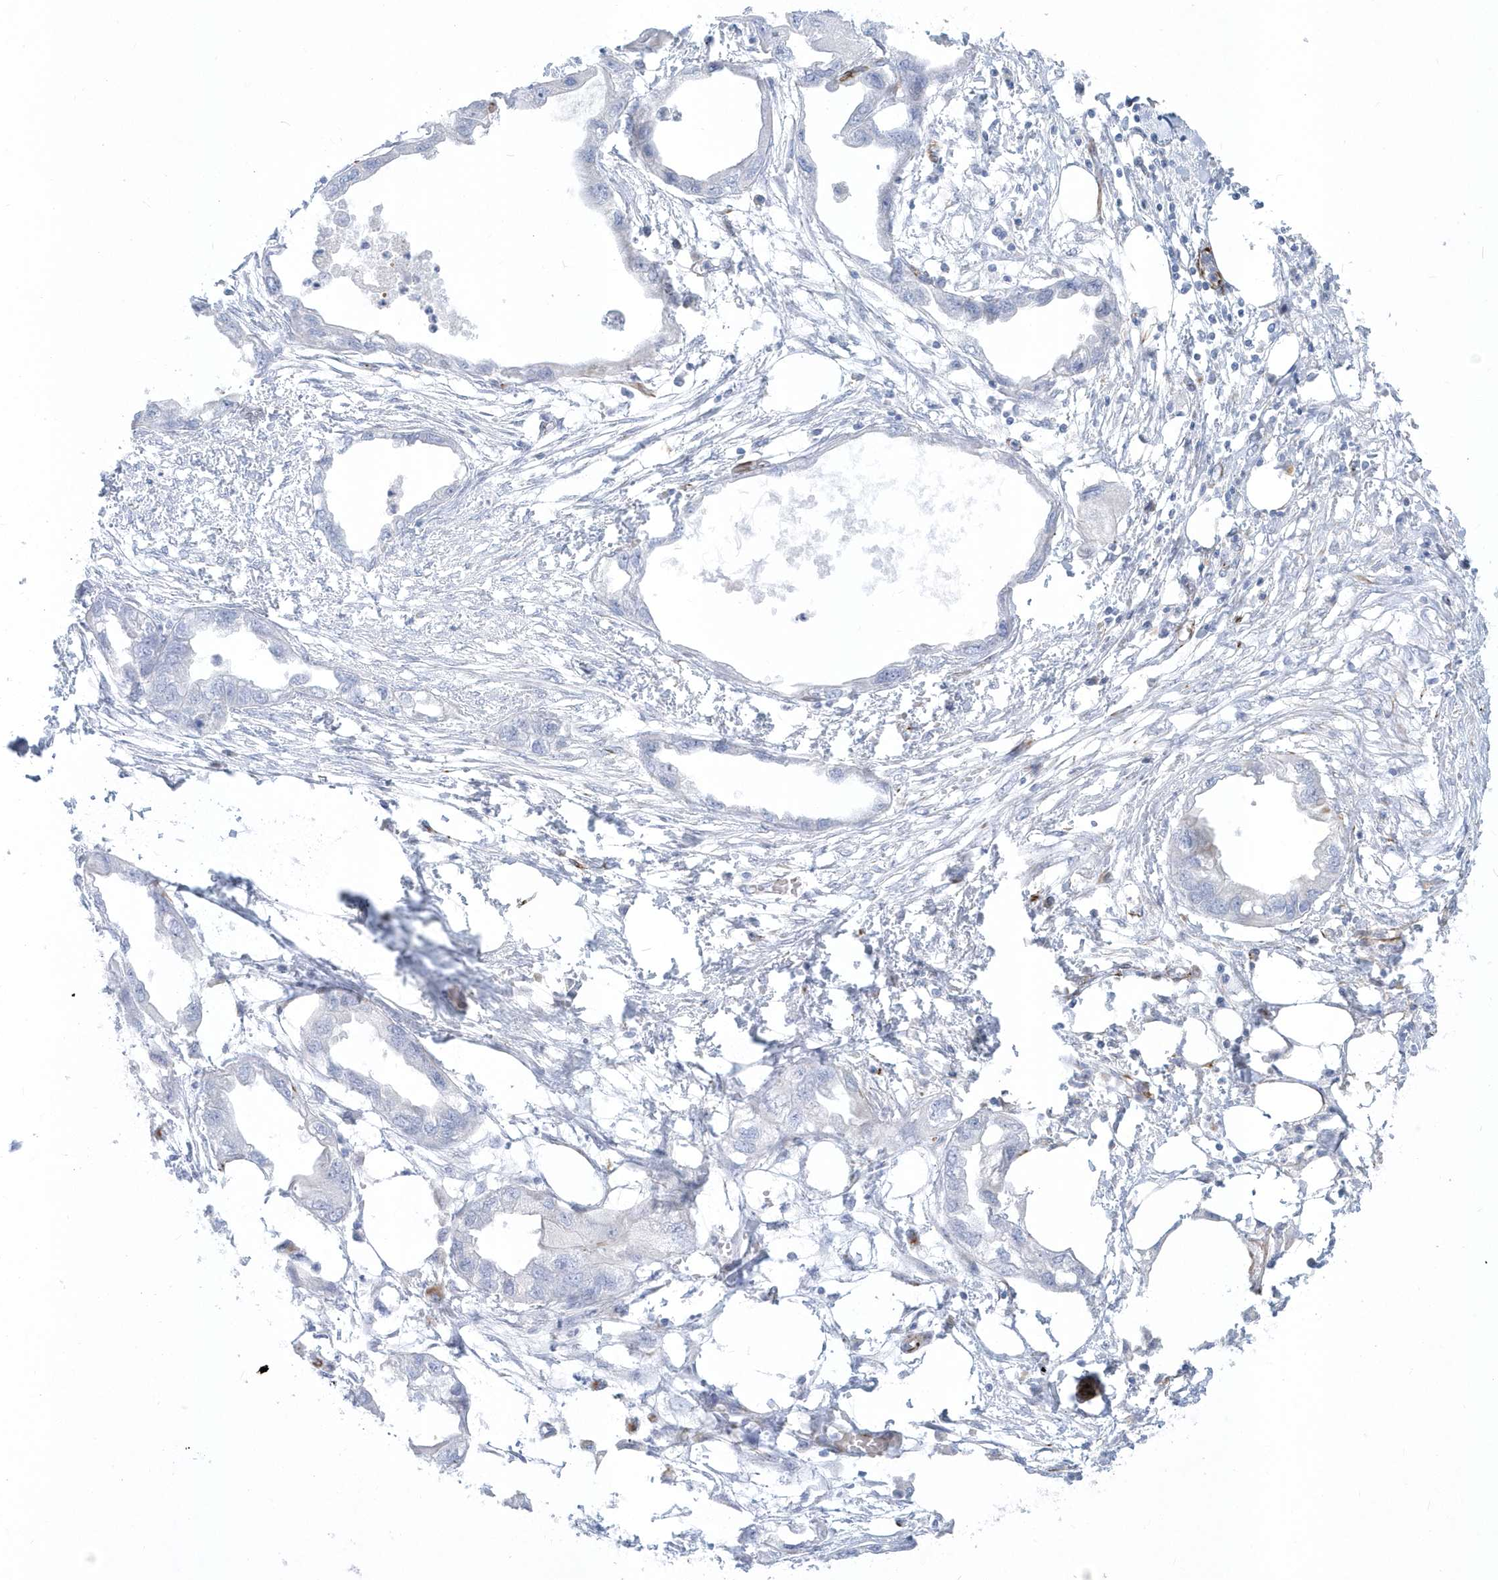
{"staining": {"intensity": "negative", "quantity": "none", "location": "none"}, "tissue": "endometrial cancer", "cell_type": "Tumor cells", "image_type": "cancer", "snomed": [{"axis": "morphology", "description": "Adenocarcinoma, NOS"}, {"axis": "morphology", "description": "Adenocarcinoma, metastatic, NOS"}, {"axis": "topography", "description": "Adipose tissue"}, {"axis": "topography", "description": "Endometrium"}], "caption": "Immunohistochemical staining of human endometrial cancer shows no significant positivity in tumor cells.", "gene": "PPIL6", "patient": {"sex": "female", "age": 67}}